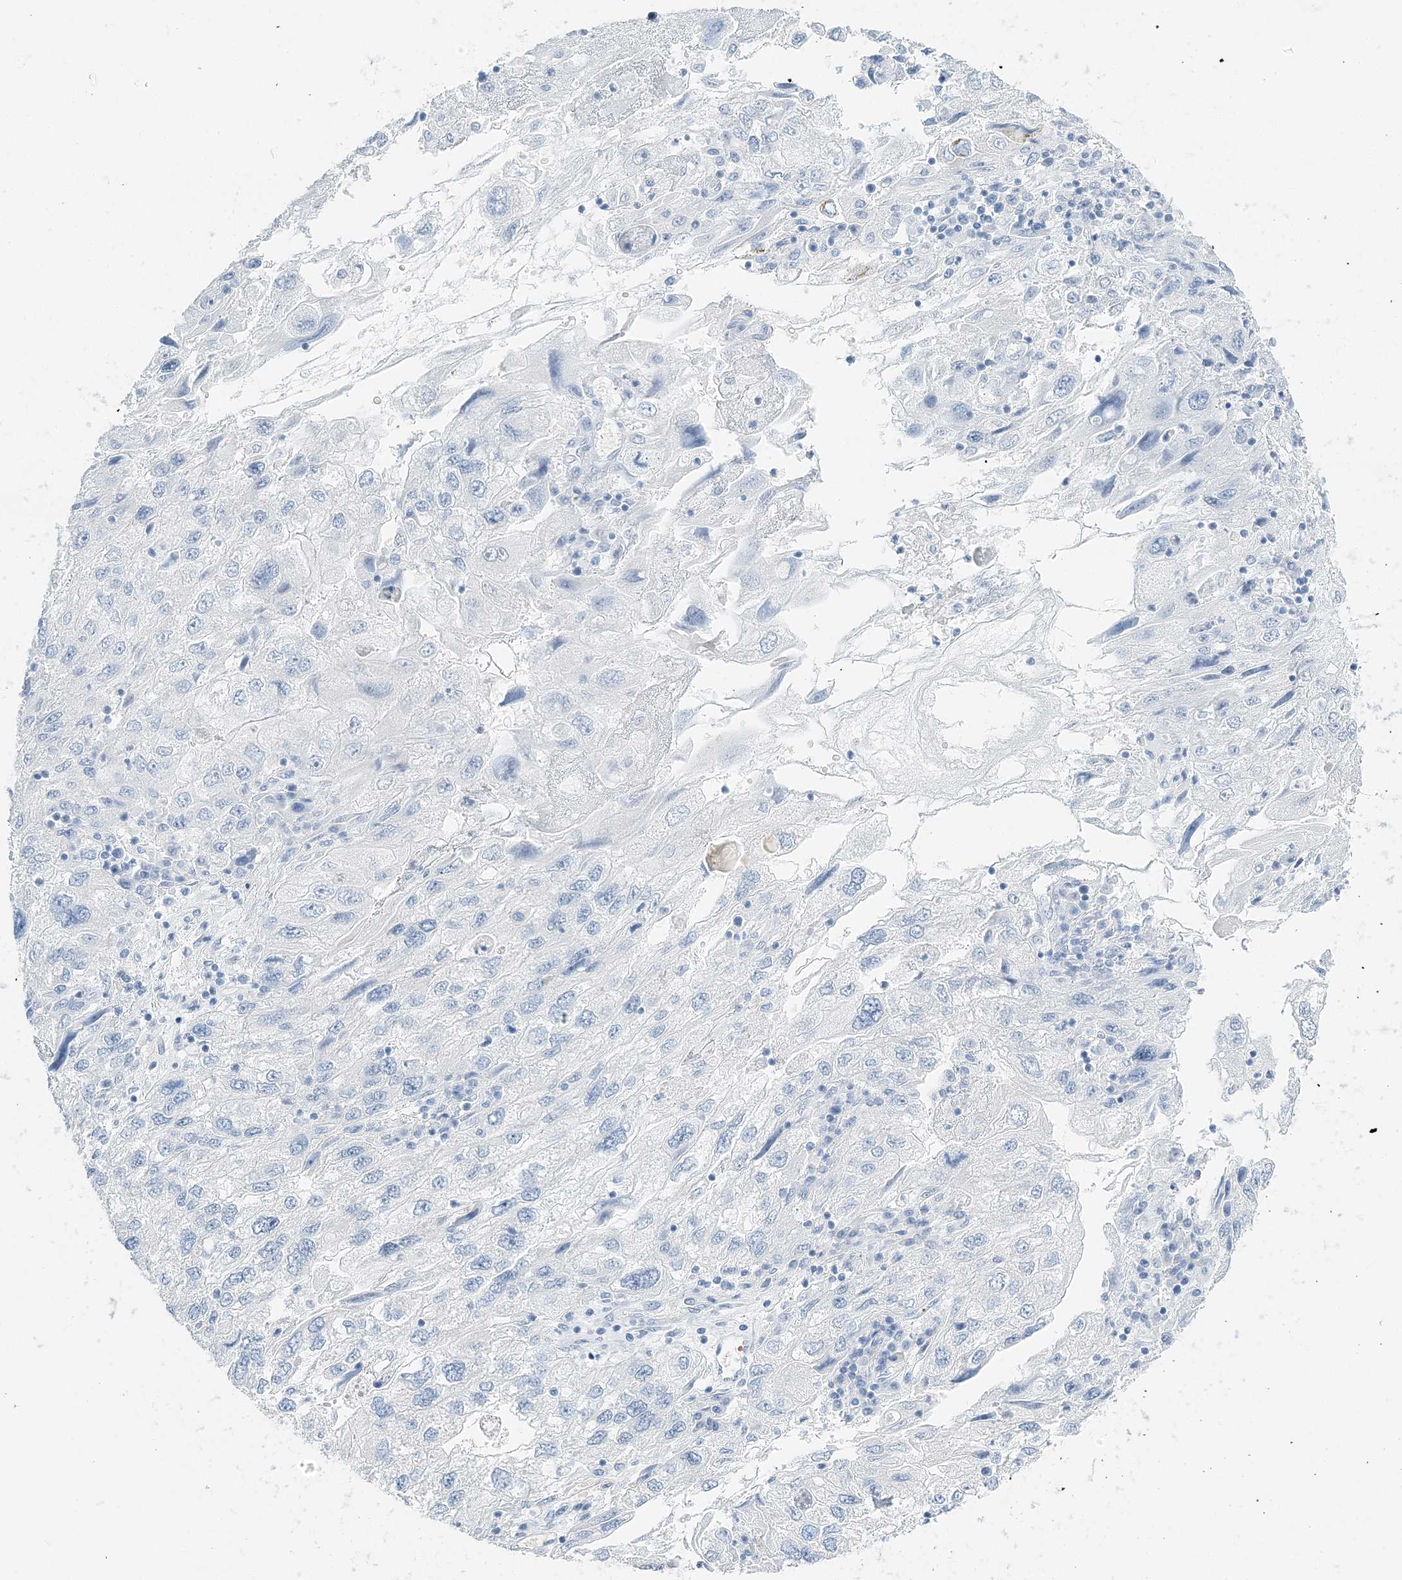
{"staining": {"intensity": "negative", "quantity": "none", "location": "none"}, "tissue": "endometrial cancer", "cell_type": "Tumor cells", "image_type": "cancer", "snomed": [{"axis": "morphology", "description": "Adenocarcinoma, NOS"}, {"axis": "topography", "description": "Endometrium"}], "caption": "Tumor cells show no significant positivity in adenocarcinoma (endometrial).", "gene": "VILL", "patient": {"sex": "female", "age": 49}}